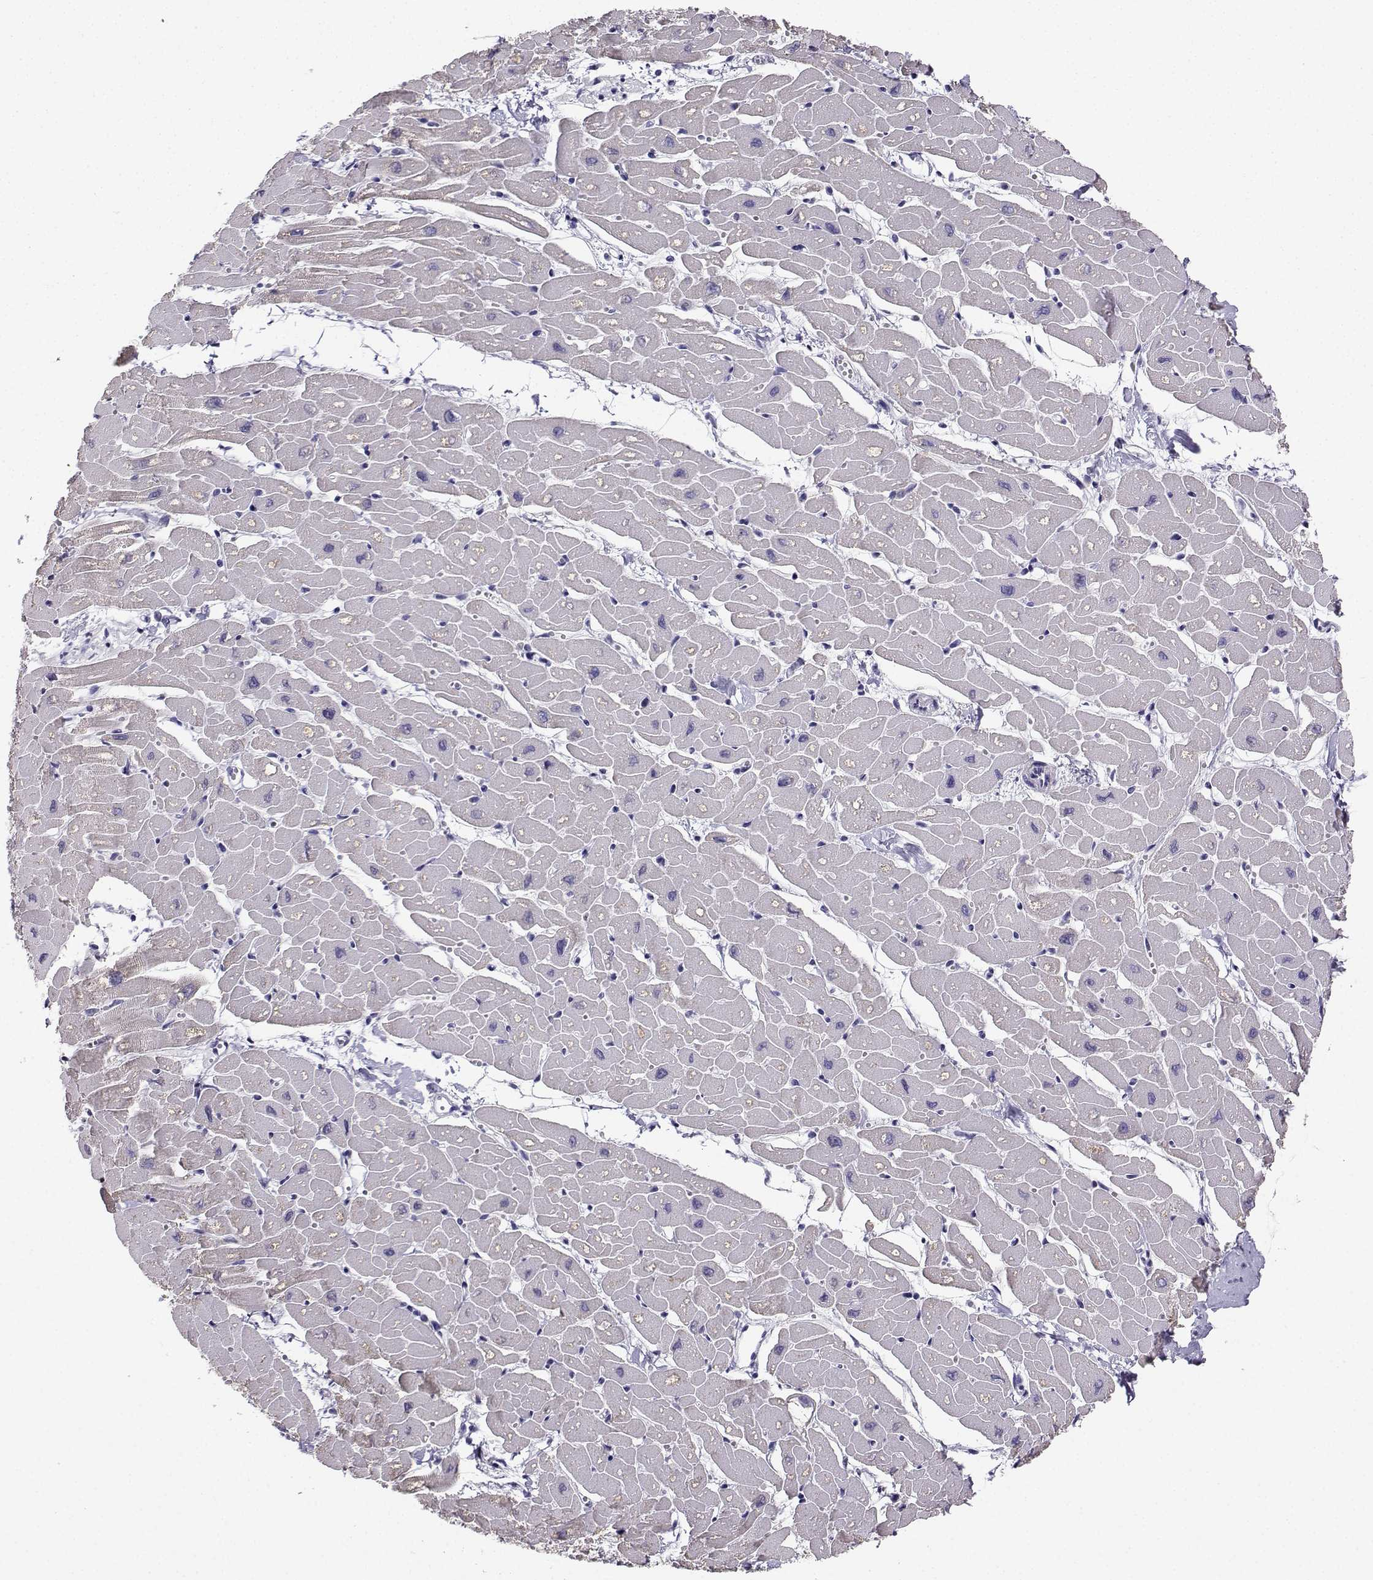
{"staining": {"intensity": "negative", "quantity": "none", "location": "none"}, "tissue": "heart muscle", "cell_type": "Cardiomyocytes", "image_type": "normal", "snomed": [{"axis": "morphology", "description": "Normal tissue, NOS"}, {"axis": "topography", "description": "Heart"}], "caption": "An image of human heart muscle is negative for staining in cardiomyocytes. The staining was performed using DAB to visualize the protein expression in brown, while the nuclei were stained in blue with hematoxylin (Magnification: 20x).", "gene": "AVP", "patient": {"sex": "male", "age": 57}}